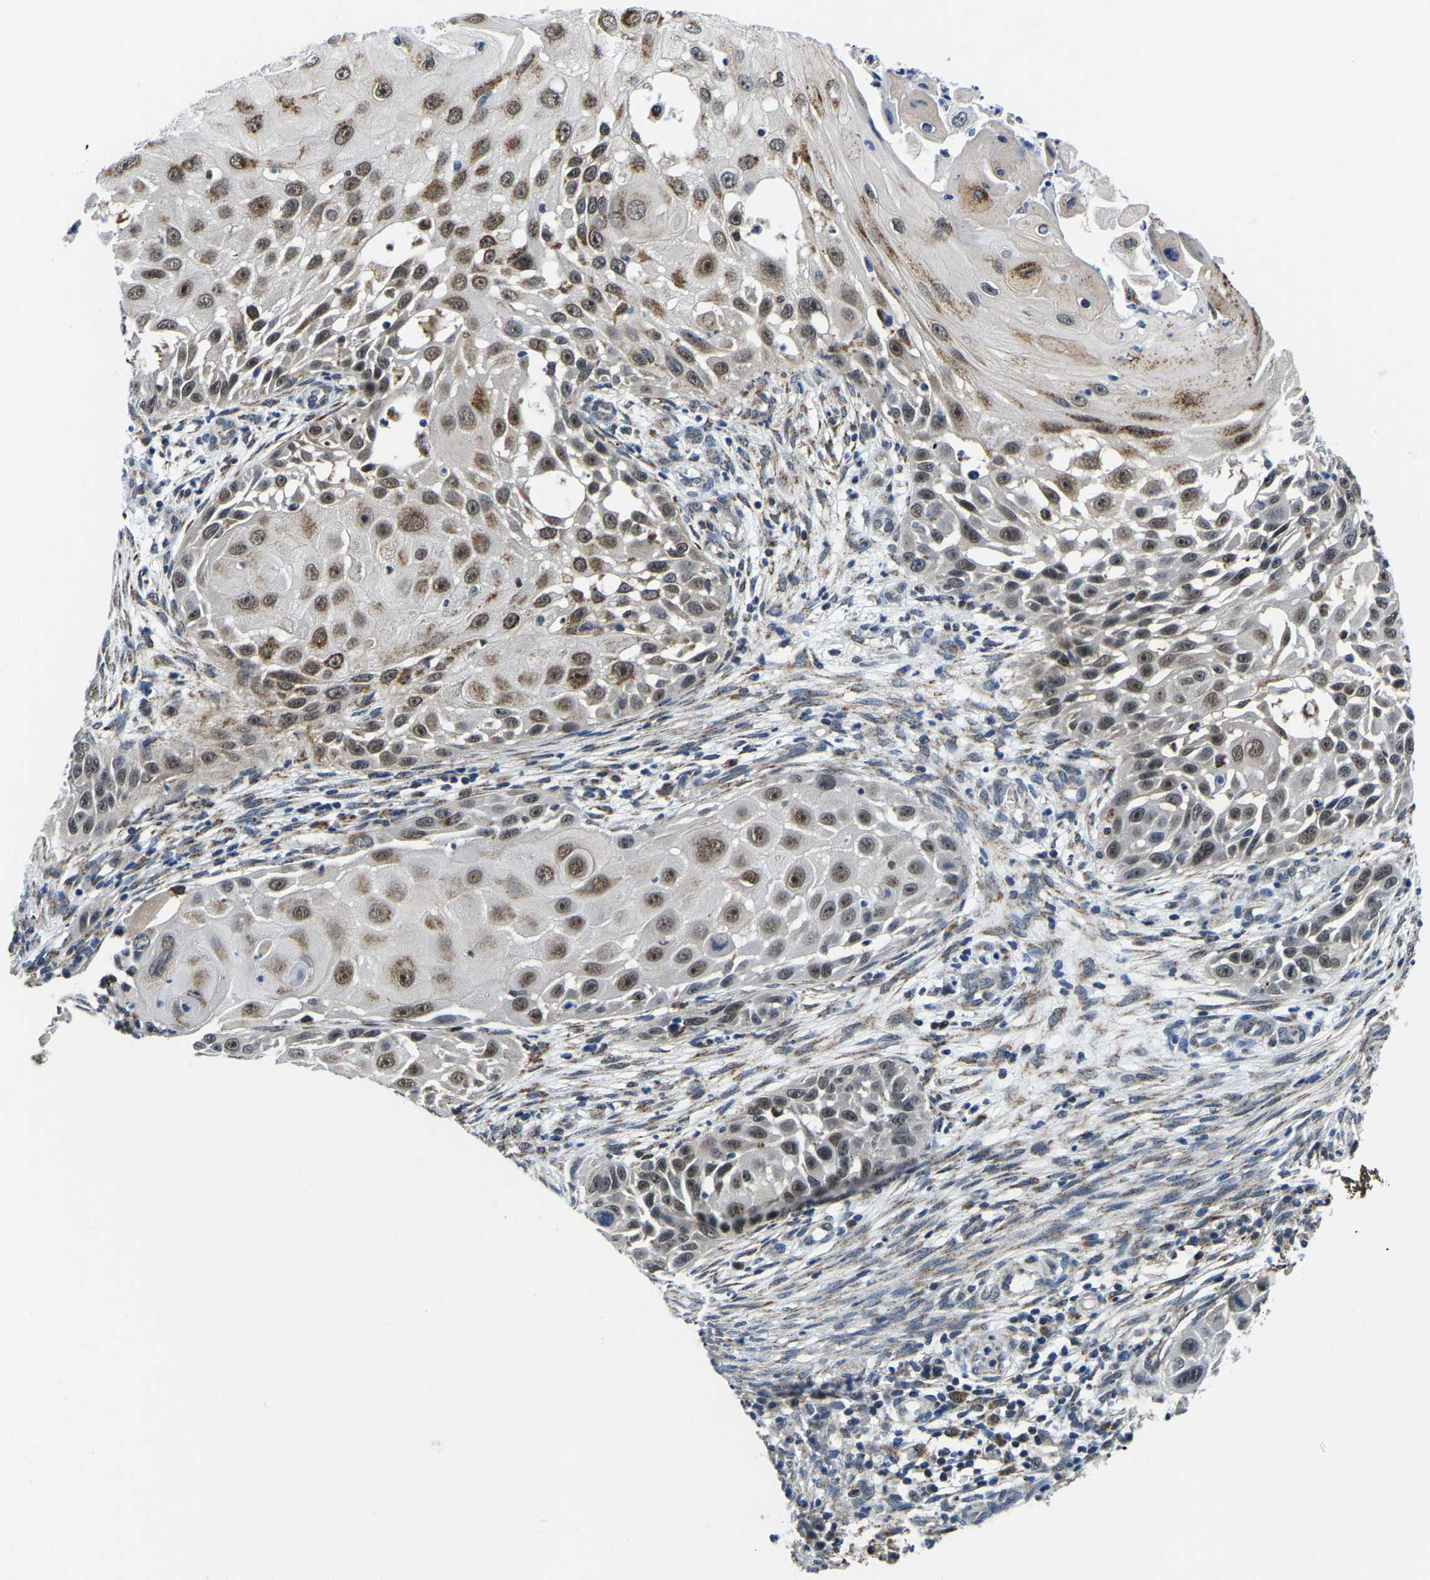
{"staining": {"intensity": "moderate", "quantity": ">75%", "location": "cytoplasmic/membranous,nuclear"}, "tissue": "skin cancer", "cell_type": "Tumor cells", "image_type": "cancer", "snomed": [{"axis": "morphology", "description": "Squamous cell carcinoma, NOS"}, {"axis": "topography", "description": "Skin"}], "caption": "This photomicrograph displays immunohistochemistry staining of human skin cancer (squamous cell carcinoma), with medium moderate cytoplasmic/membranous and nuclear staining in about >75% of tumor cells.", "gene": "BNIP3L", "patient": {"sex": "female", "age": 44}}